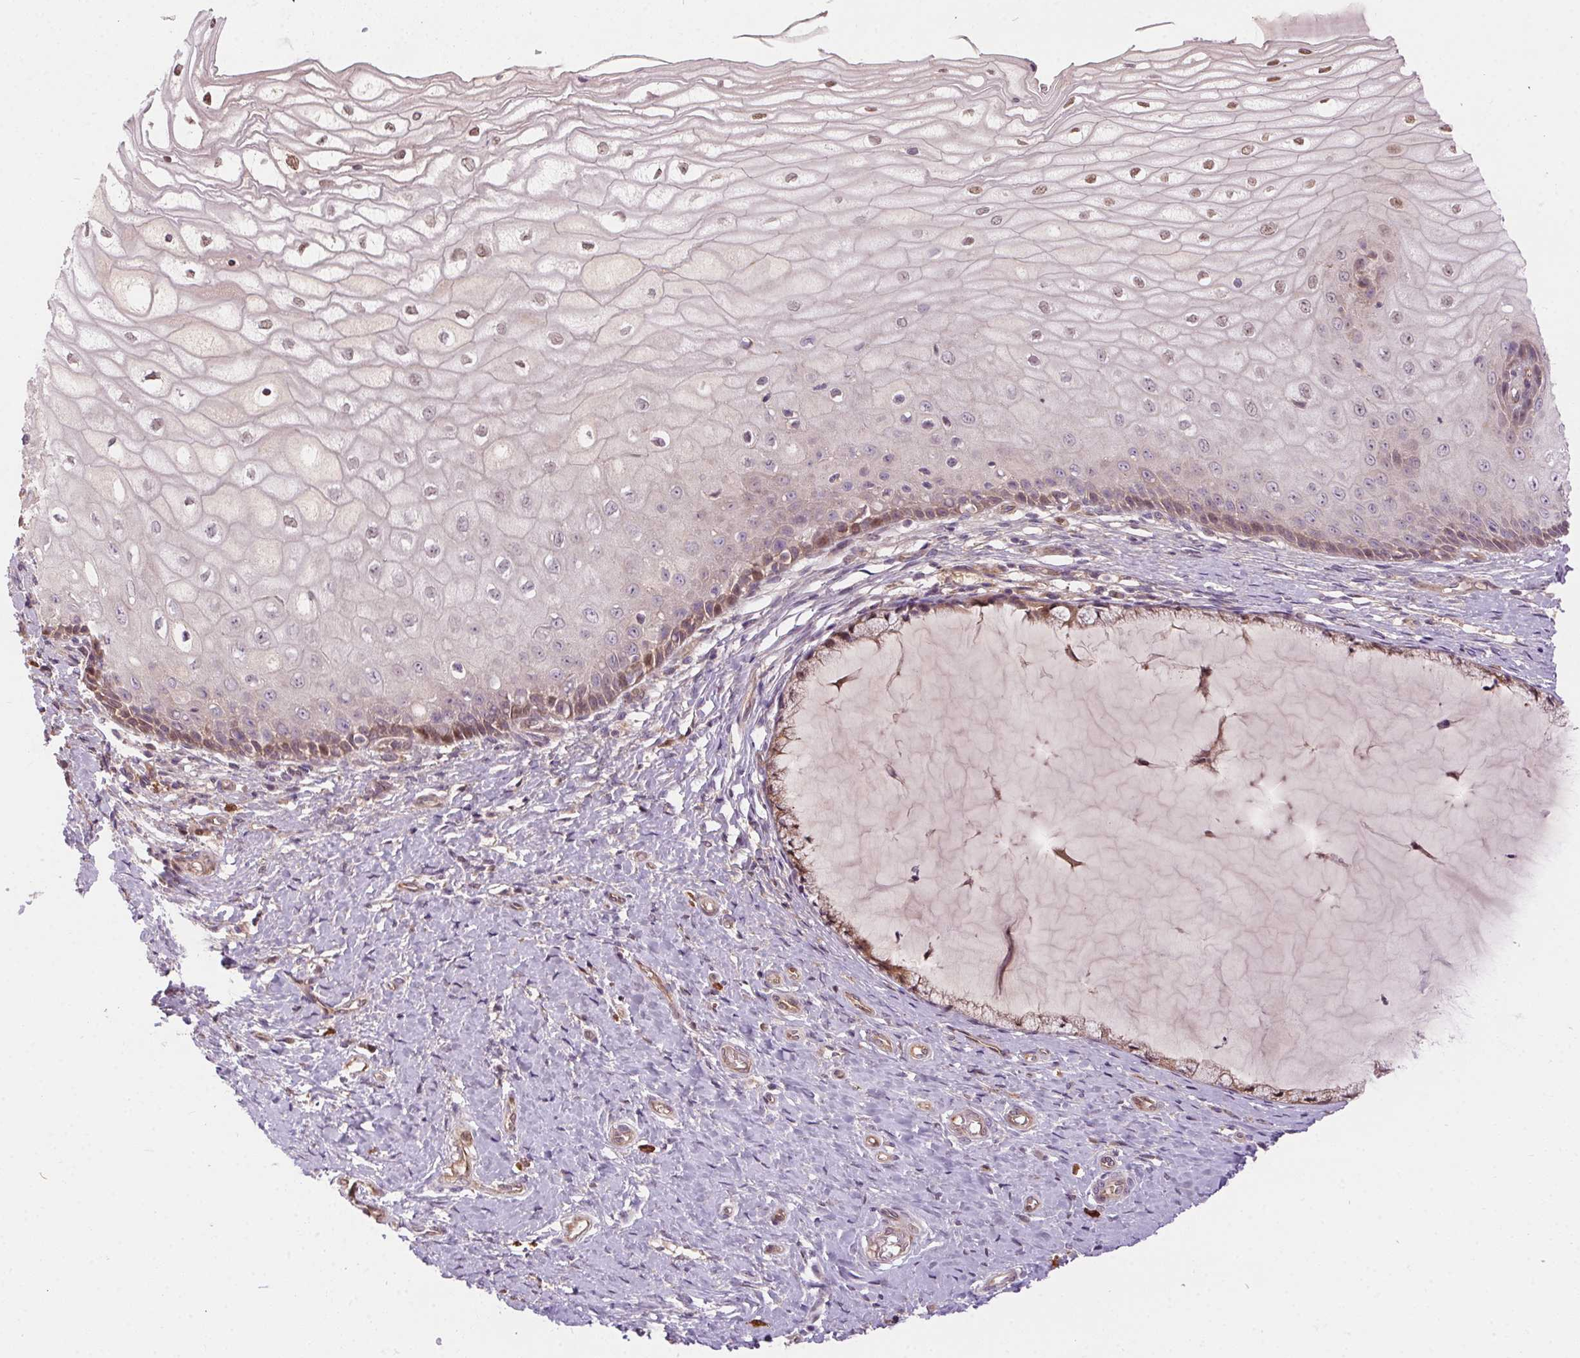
{"staining": {"intensity": "weak", "quantity": ">75%", "location": "cytoplasmic/membranous,nuclear"}, "tissue": "cervix", "cell_type": "Glandular cells", "image_type": "normal", "snomed": [{"axis": "morphology", "description": "Normal tissue, NOS"}, {"axis": "topography", "description": "Cervix"}], "caption": "The immunohistochemical stain highlights weak cytoplasmic/membranous,nuclear expression in glandular cells of normal cervix.", "gene": "NUDT16", "patient": {"sex": "female", "age": 37}}